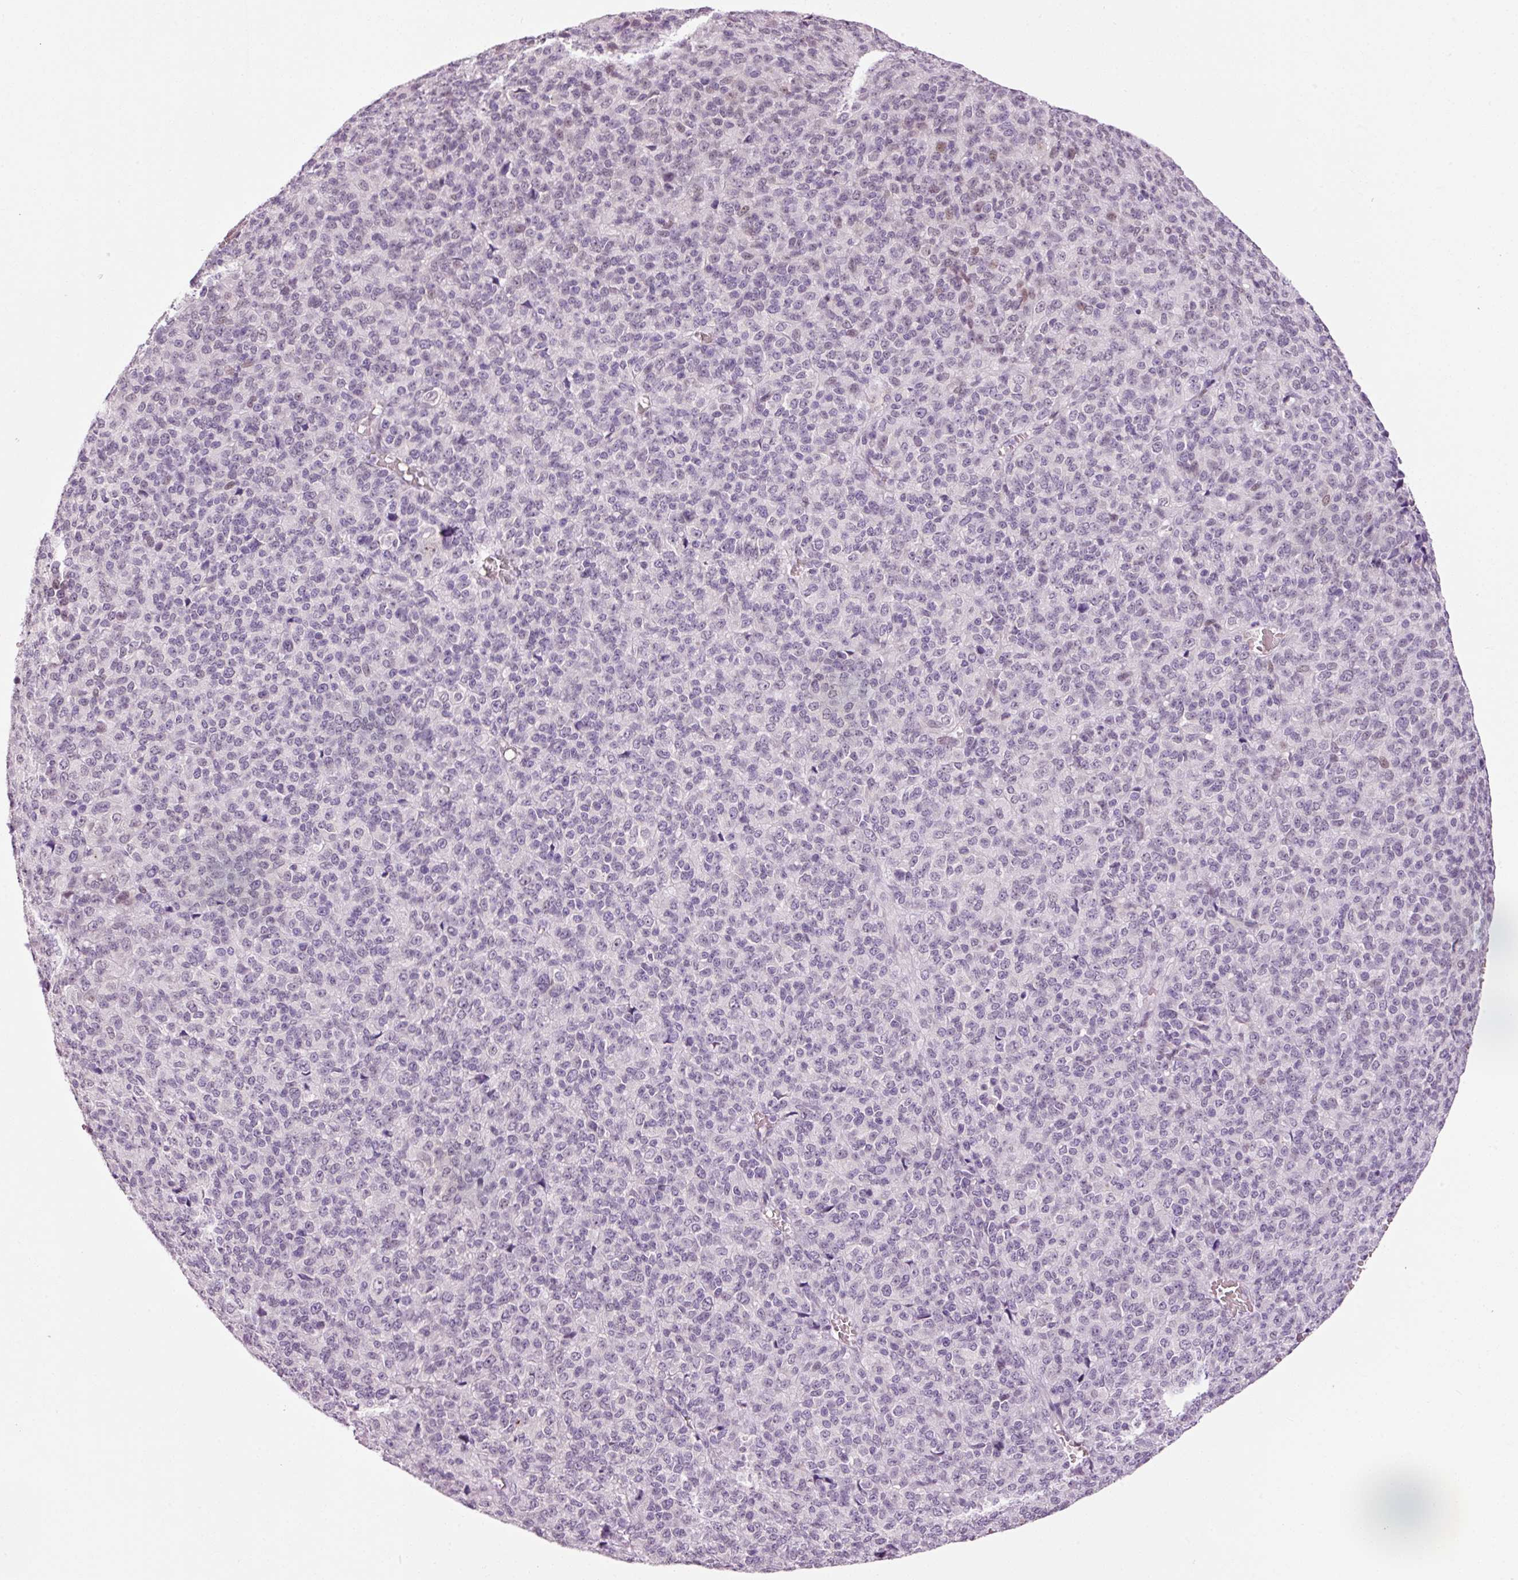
{"staining": {"intensity": "moderate", "quantity": "<25%", "location": "nuclear"}, "tissue": "melanoma", "cell_type": "Tumor cells", "image_type": "cancer", "snomed": [{"axis": "morphology", "description": "Malignant melanoma, Metastatic site"}, {"axis": "topography", "description": "Brain"}], "caption": "Immunohistochemistry photomicrograph of melanoma stained for a protein (brown), which exhibits low levels of moderate nuclear staining in about <25% of tumor cells.", "gene": "ANKRD20A1", "patient": {"sex": "female", "age": 56}}